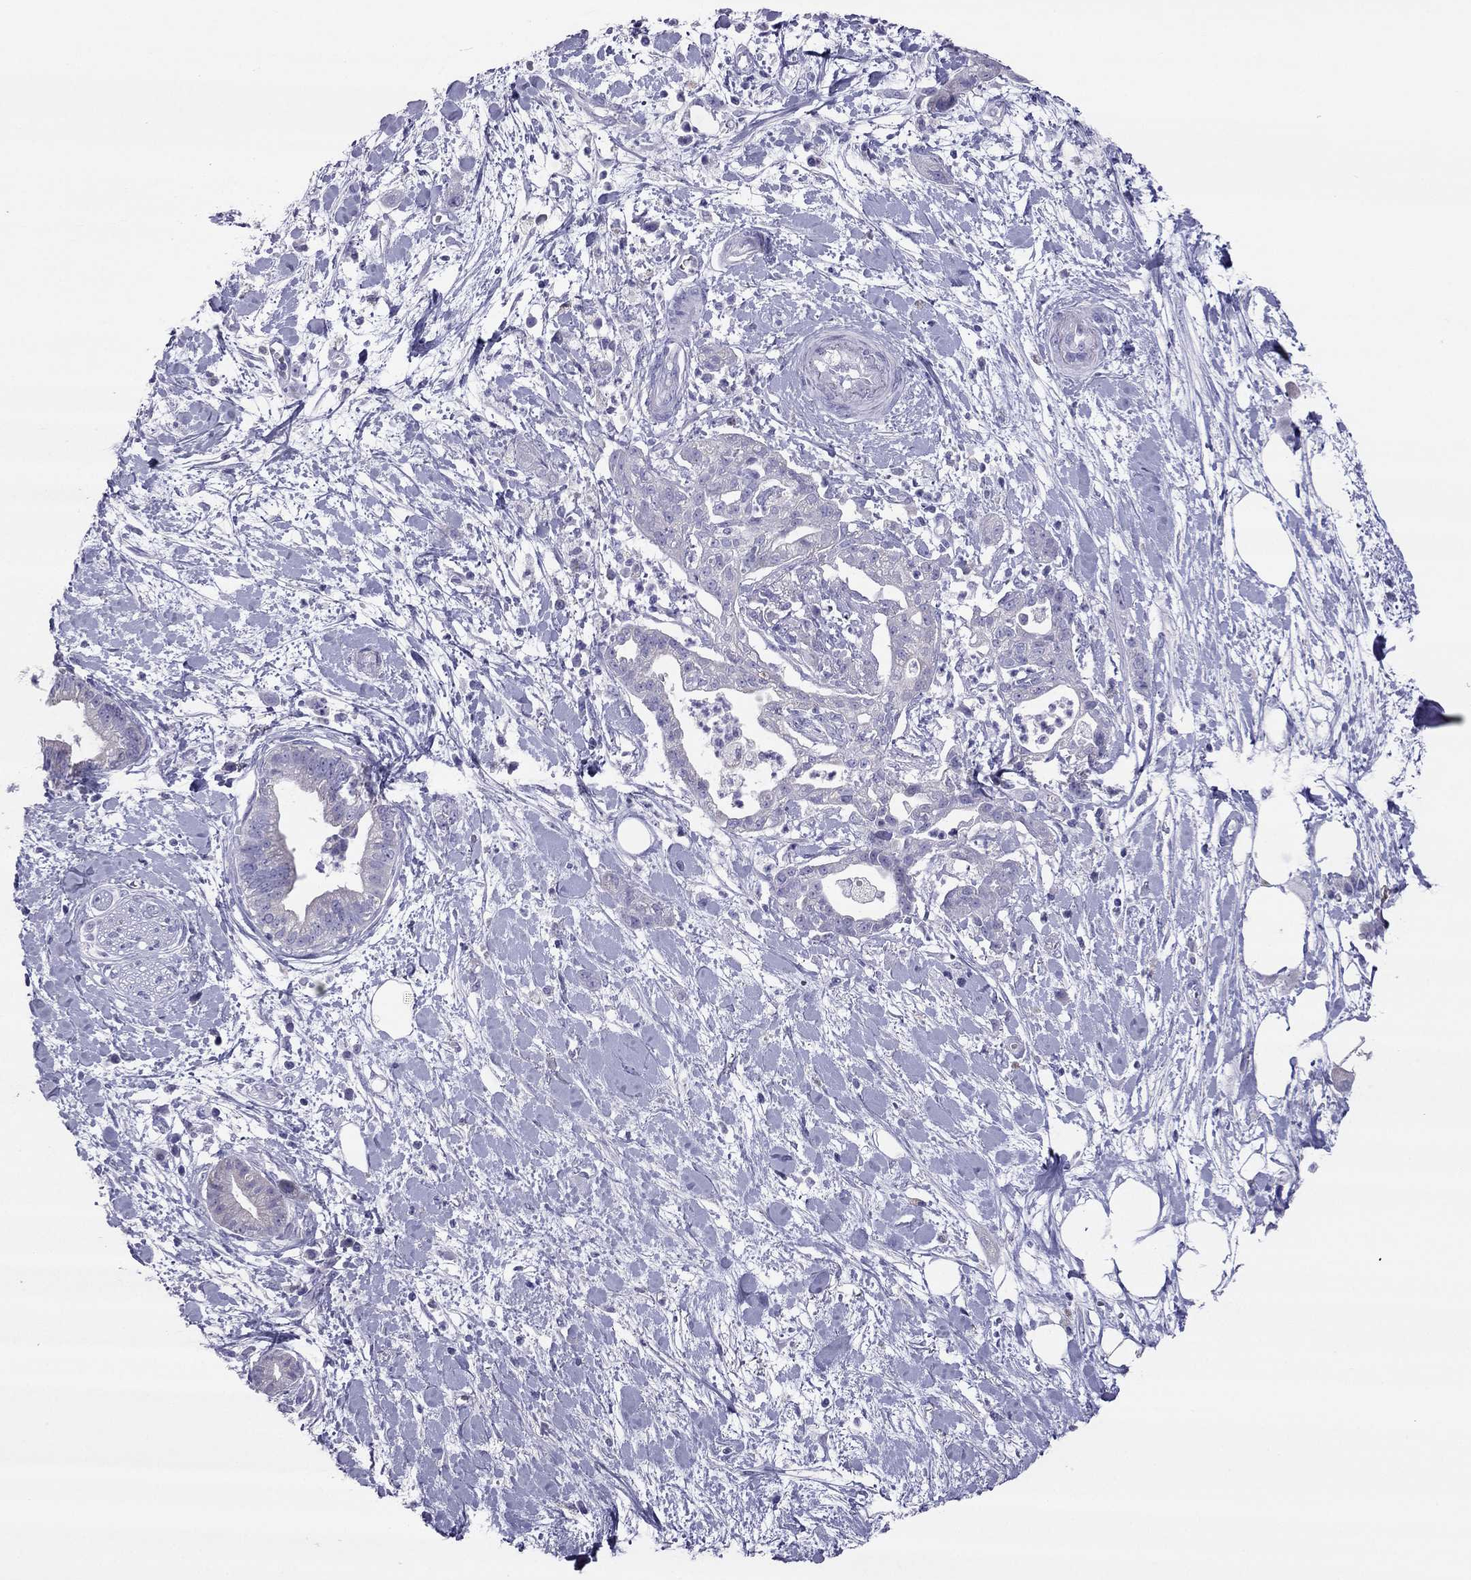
{"staining": {"intensity": "negative", "quantity": "none", "location": "none"}, "tissue": "pancreatic cancer", "cell_type": "Tumor cells", "image_type": "cancer", "snomed": [{"axis": "morphology", "description": "Normal tissue, NOS"}, {"axis": "morphology", "description": "Adenocarcinoma, NOS"}, {"axis": "topography", "description": "Lymph node"}, {"axis": "topography", "description": "Pancreas"}], "caption": "Immunohistochemical staining of pancreatic adenocarcinoma demonstrates no significant expression in tumor cells.", "gene": "MAEL", "patient": {"sex": "female", "age": 58}}